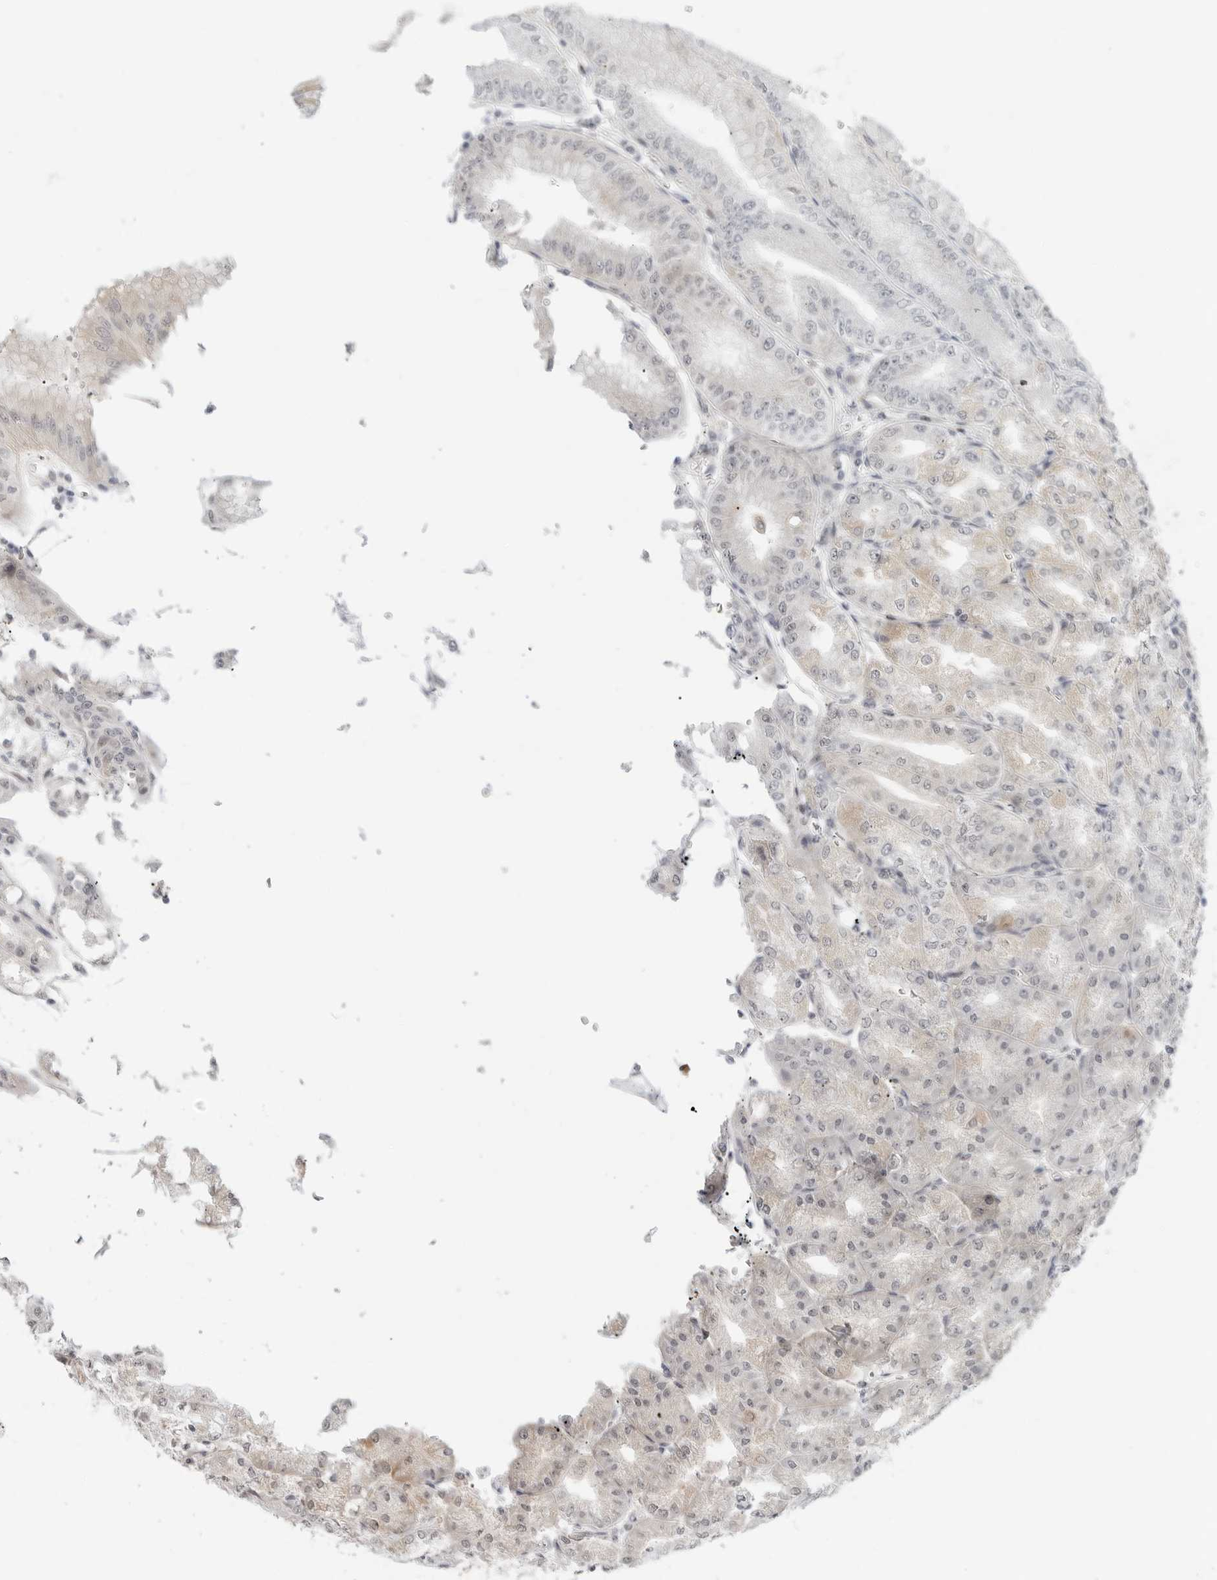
{"staining": {"intensity": "moderate", "quantity": "<25%", "location": "cytoplasmic/membranous,nuclear"}, "tissue": "stomach", "cell_type": "Glandular cells", "image_type": "normal", "snomed": [{"axis": "morphology", "description": "Normal tissue, NOS"}, {"axis": "topography", "description": "Stomach, lower"}], "caption": "IHC of benign human stomach exhibits low levels of moderate cytoplasmic/membranous,nuclear staining in approximately <25% of glandular cells.", "gene": "GEM", "patient": {"sex": "male", "age": 71}}